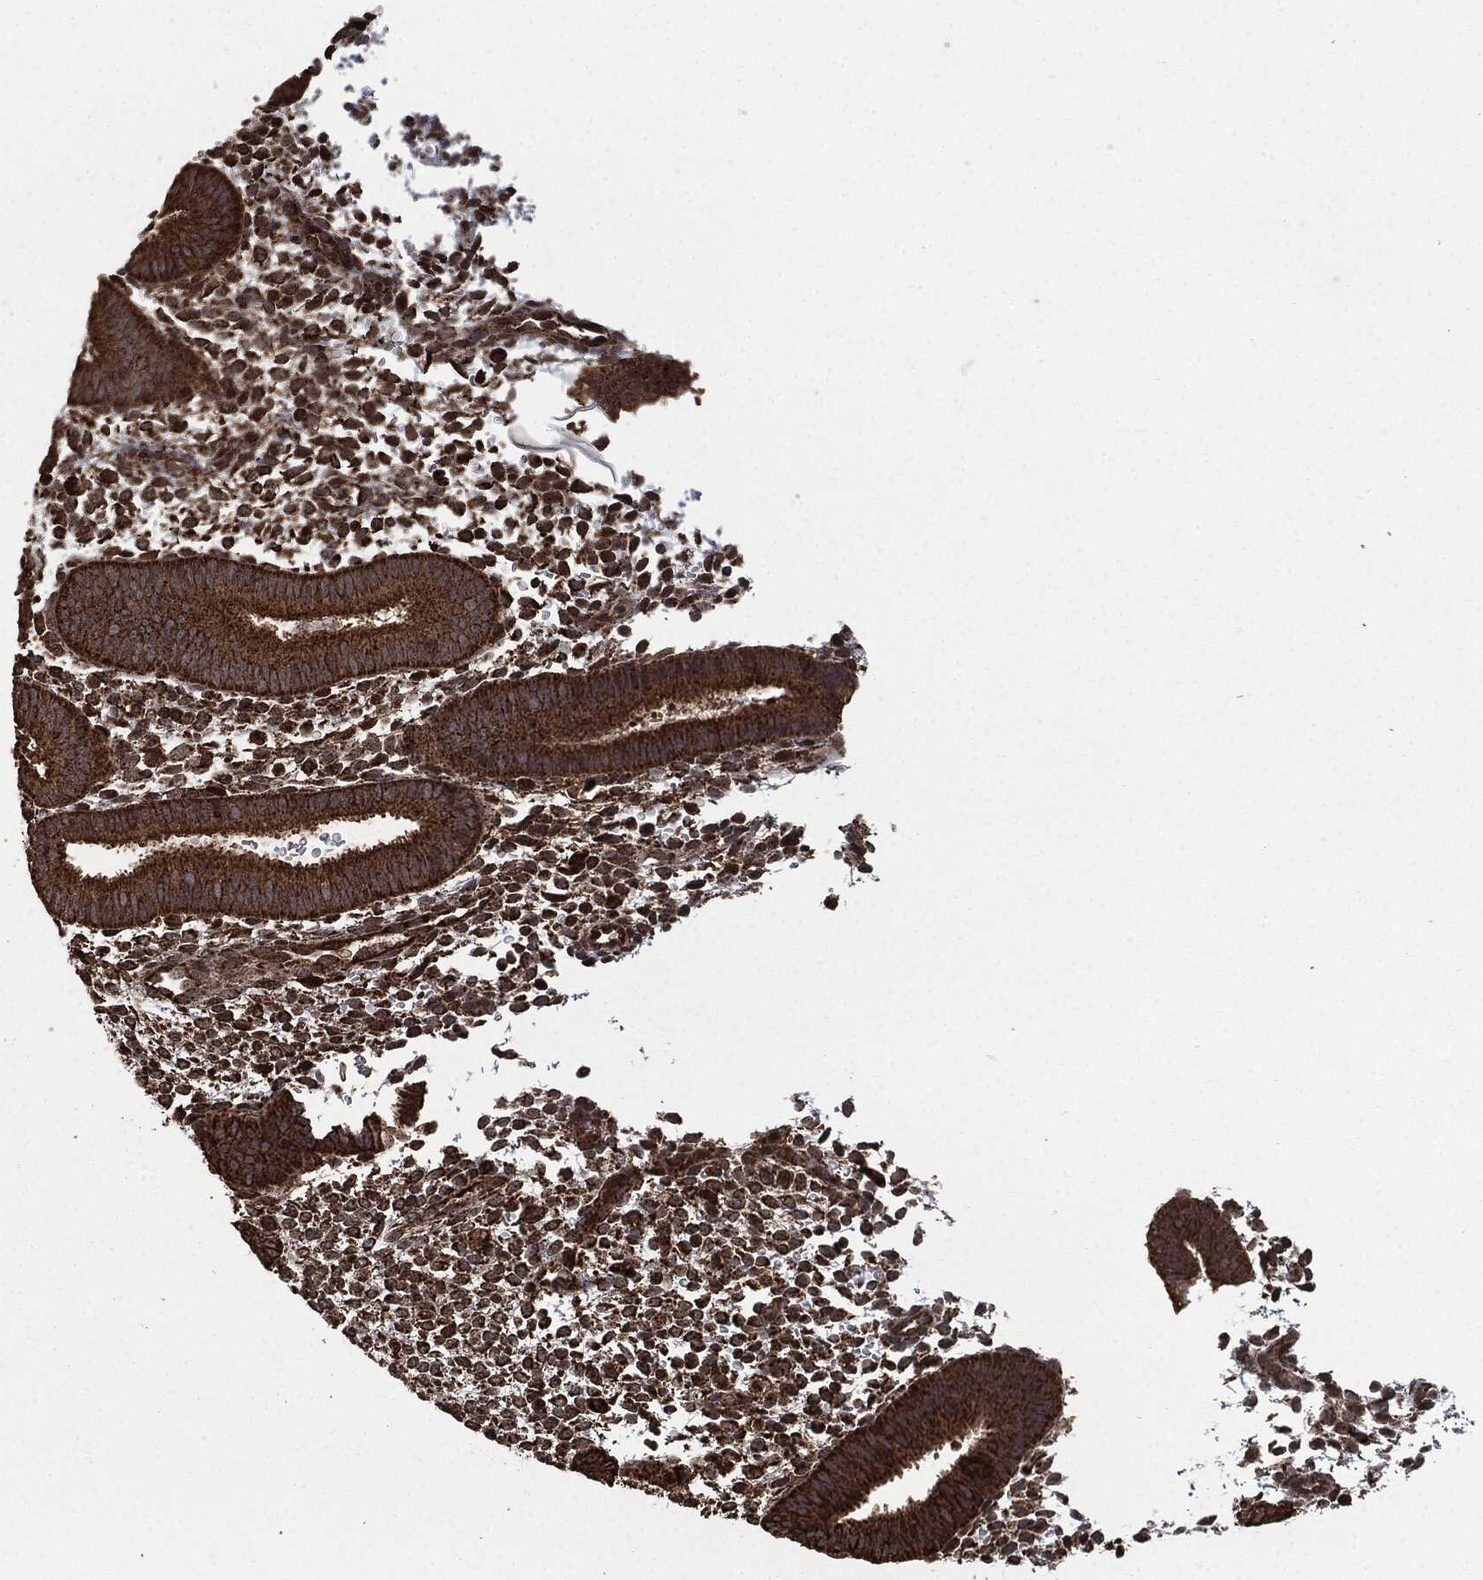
{"staining": {"intensity": "moderate", "quantity": ">75%", "location": "cytoplasmic/membranous"}, "tissue": "endometrium", "cell_type": "Cells in endometrial stroma", "image_type": "normal", "snomed": [{"axis": "morphology", "description": "Normal tissue, NOS"}, {"axis": "topography", "description": "Endometrium"}], "caption": "A high-resolution photomicrograph shows immunohistochemistry staining of unremarkable endometrium, which reveals moderate cytoplasmic/membranous expression in about >75% of cells in endometrial stroma.", "gene": "LIG3", "patient": {"sex": "female", "age": 39}}